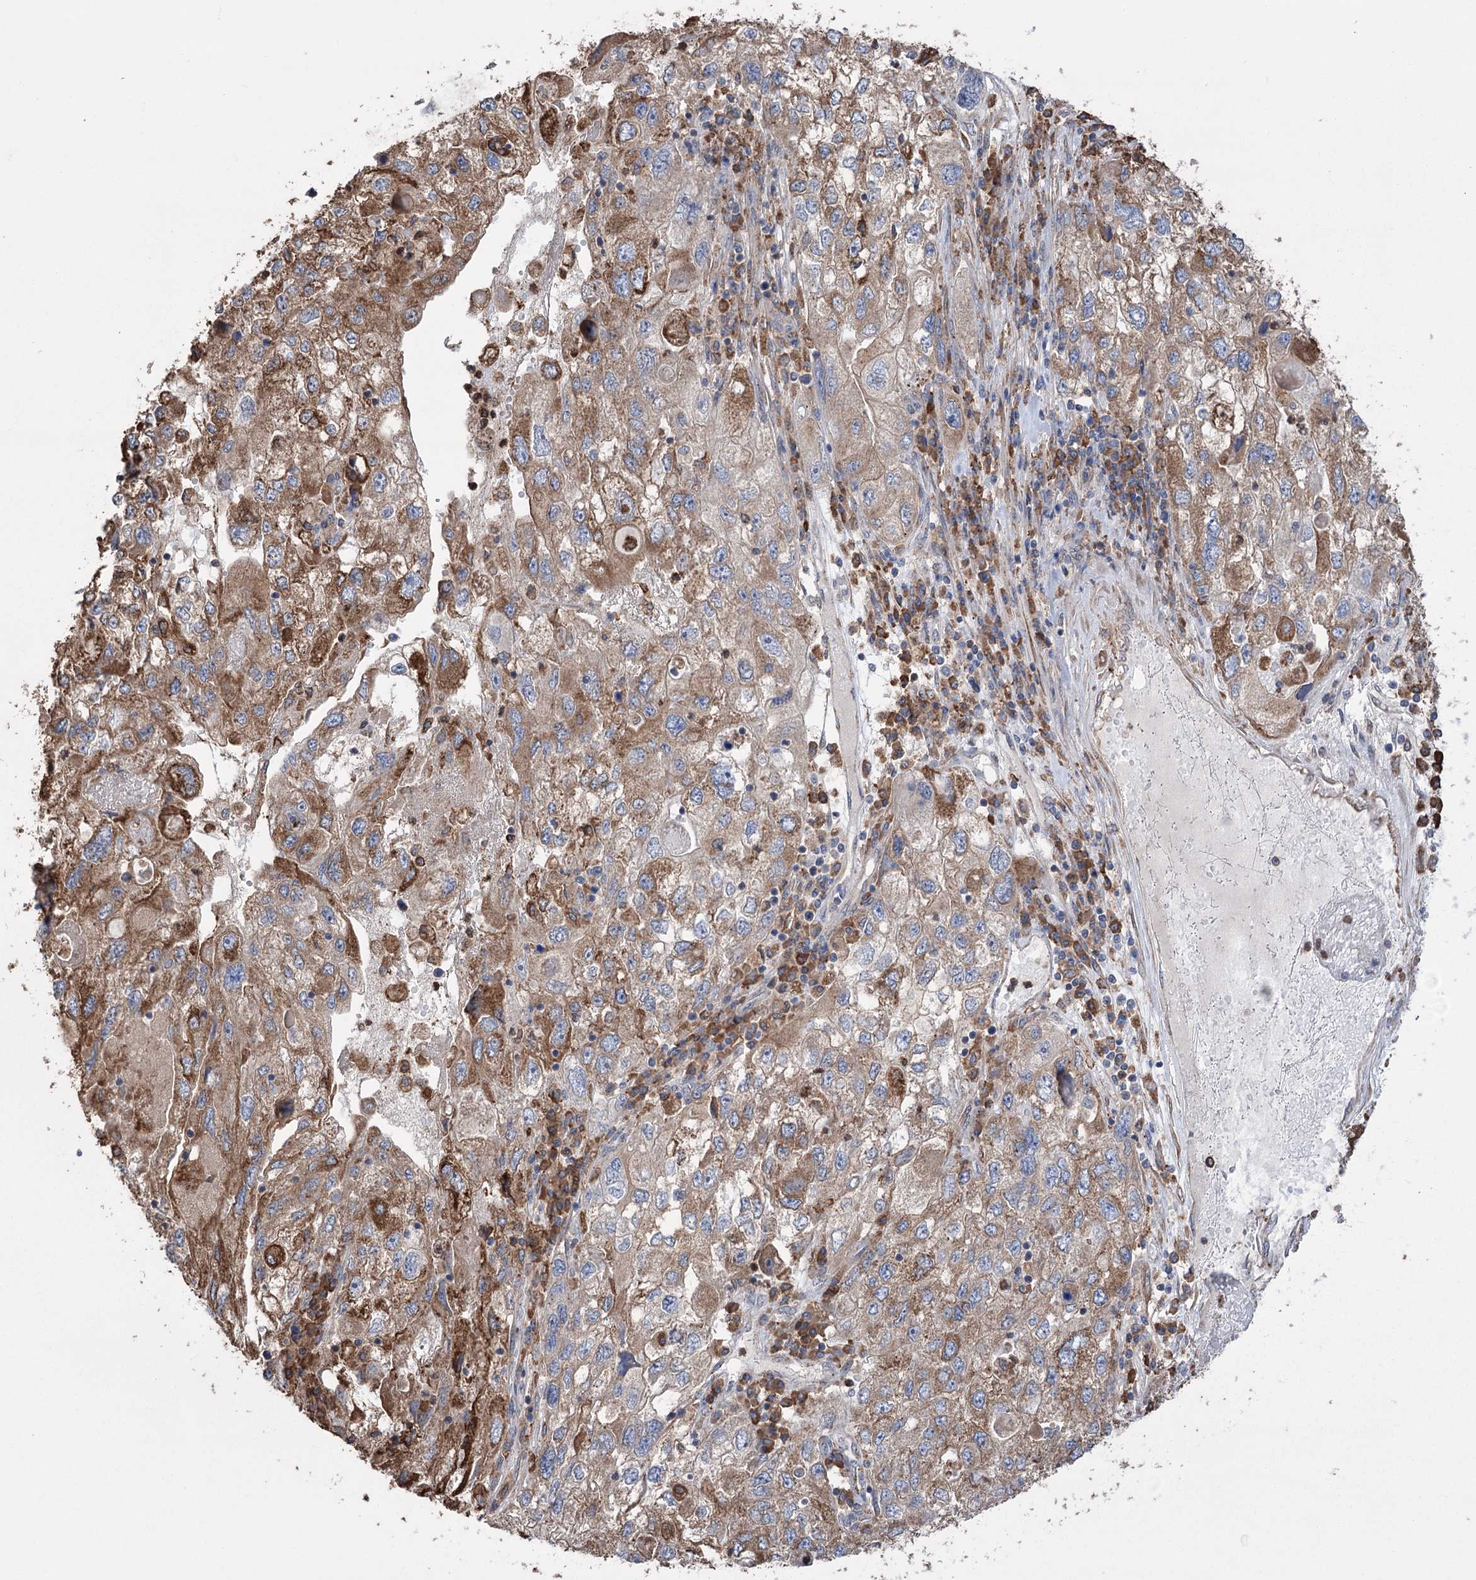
{"staining": {"intensity": "moderate", "quantity": ">75%", "location": "cytoplasmic/membranous"}, "tissue": "endometrial cancer", "cell_type": "Tumor cells", "image_type": "cancer", "snomed": [{"axis": "morphology", "description": "Adenocarcinoma, NOS"}, {"axis": "topography", "description": "Endometrium"}], "caption": "DAB immunohistochemical staining of endometrial cancer exhibits moderate cytoplasmic/membranous protein positivity in approximately >75% of tumor cells.", "gene": "TRIM71", "patient": {"sex": "female", "age": 49}}